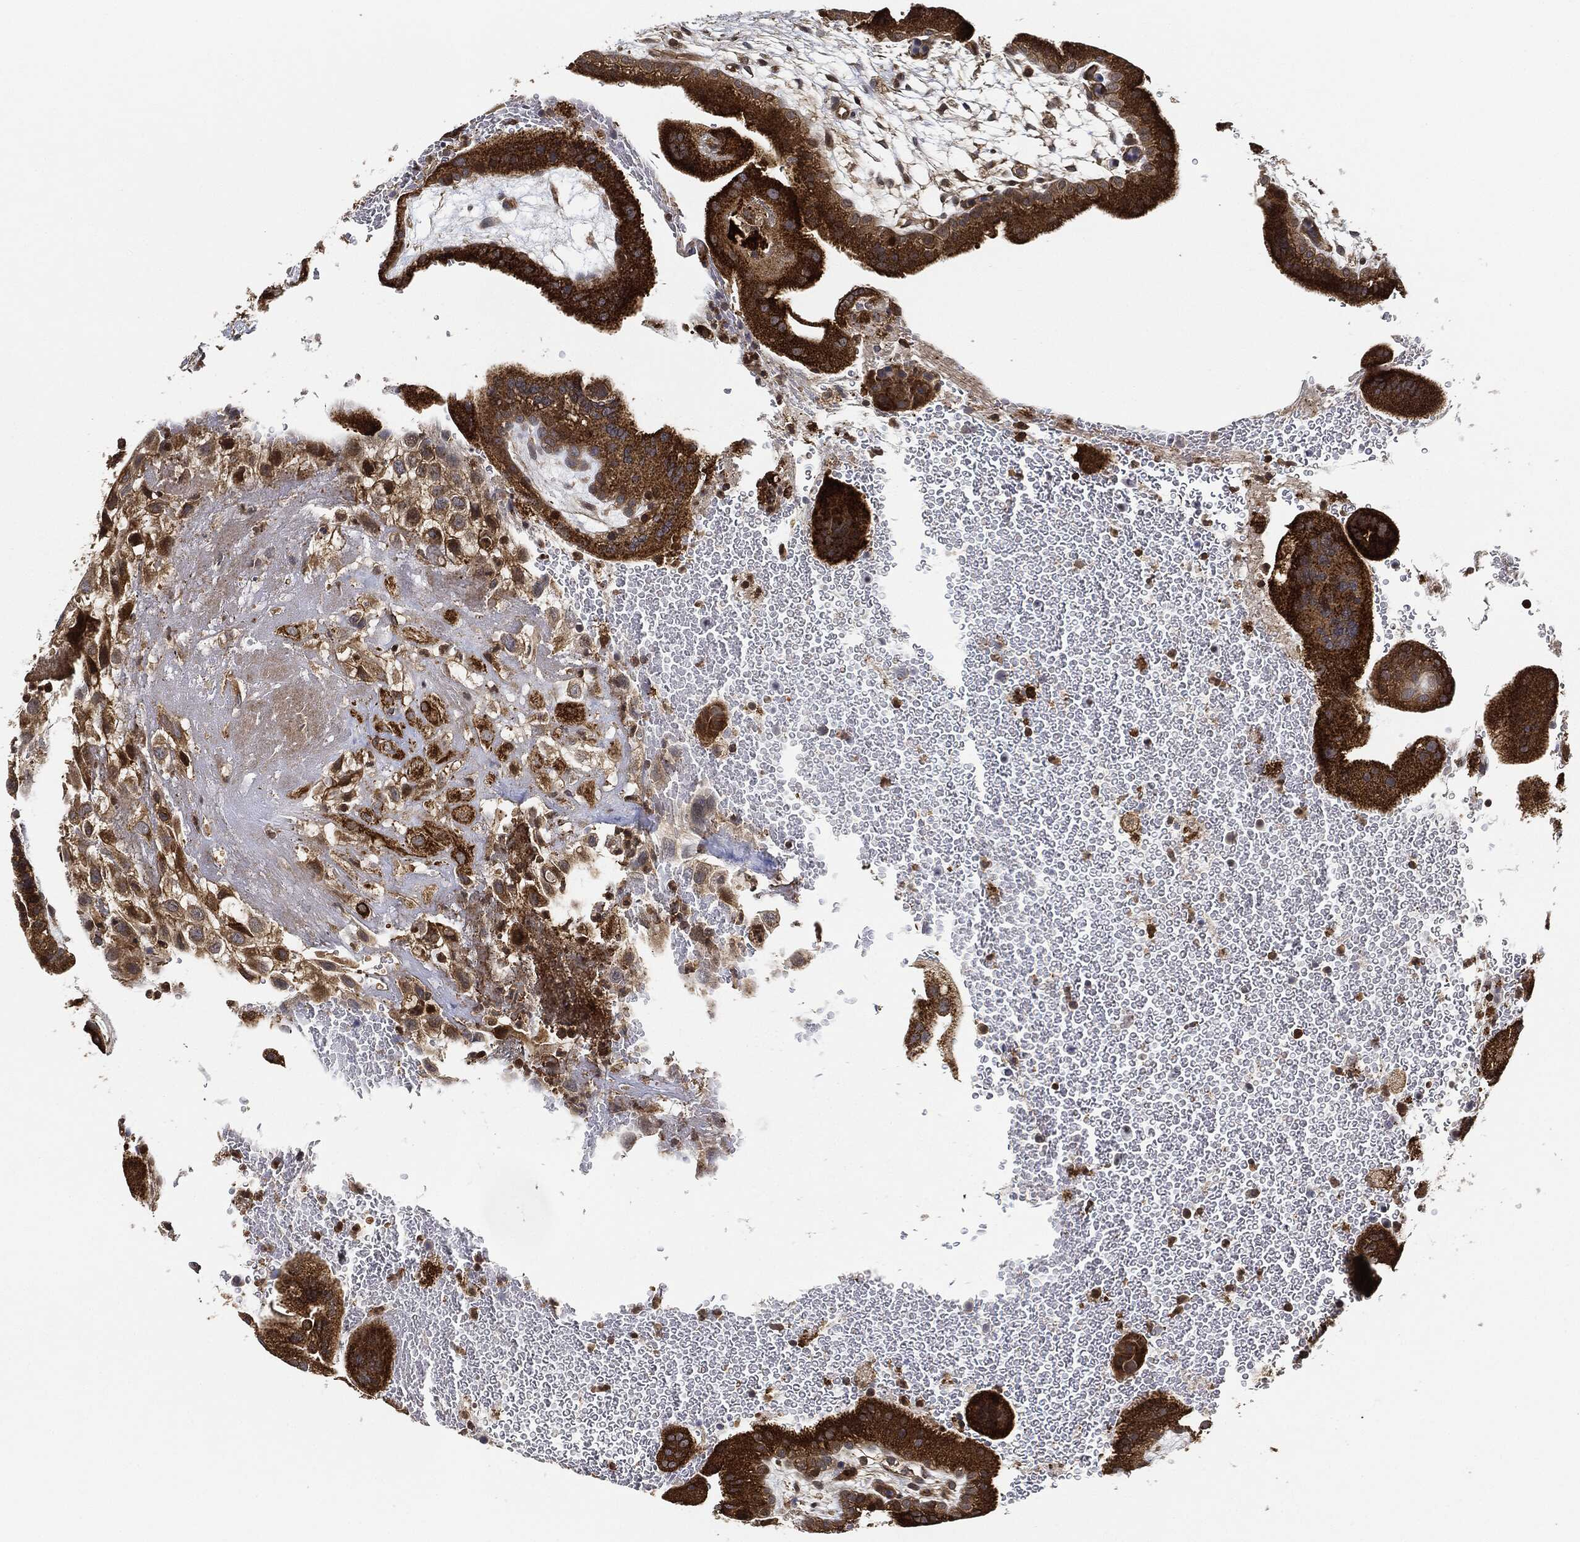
{"staining": {"intensity": "strong", "quantity": ">75%", "location": "cytoplasmic/membranous"}, "tissue": "placenta", "cell_type": "Decidual cells", "image_type": "normal", "snomed": [{"axis": "morphology", "description": "Normal tissue, NOS"}, {"axis": "topography", "description": "Placenta"}], "caption": "Placenta stained with DAB IHC shows high levels of strong cytoplasmic/membranous staining in about >75% of decidual cells.", "gene": "MAP3K3", "patient": {"sex": "female", "age": 19}}